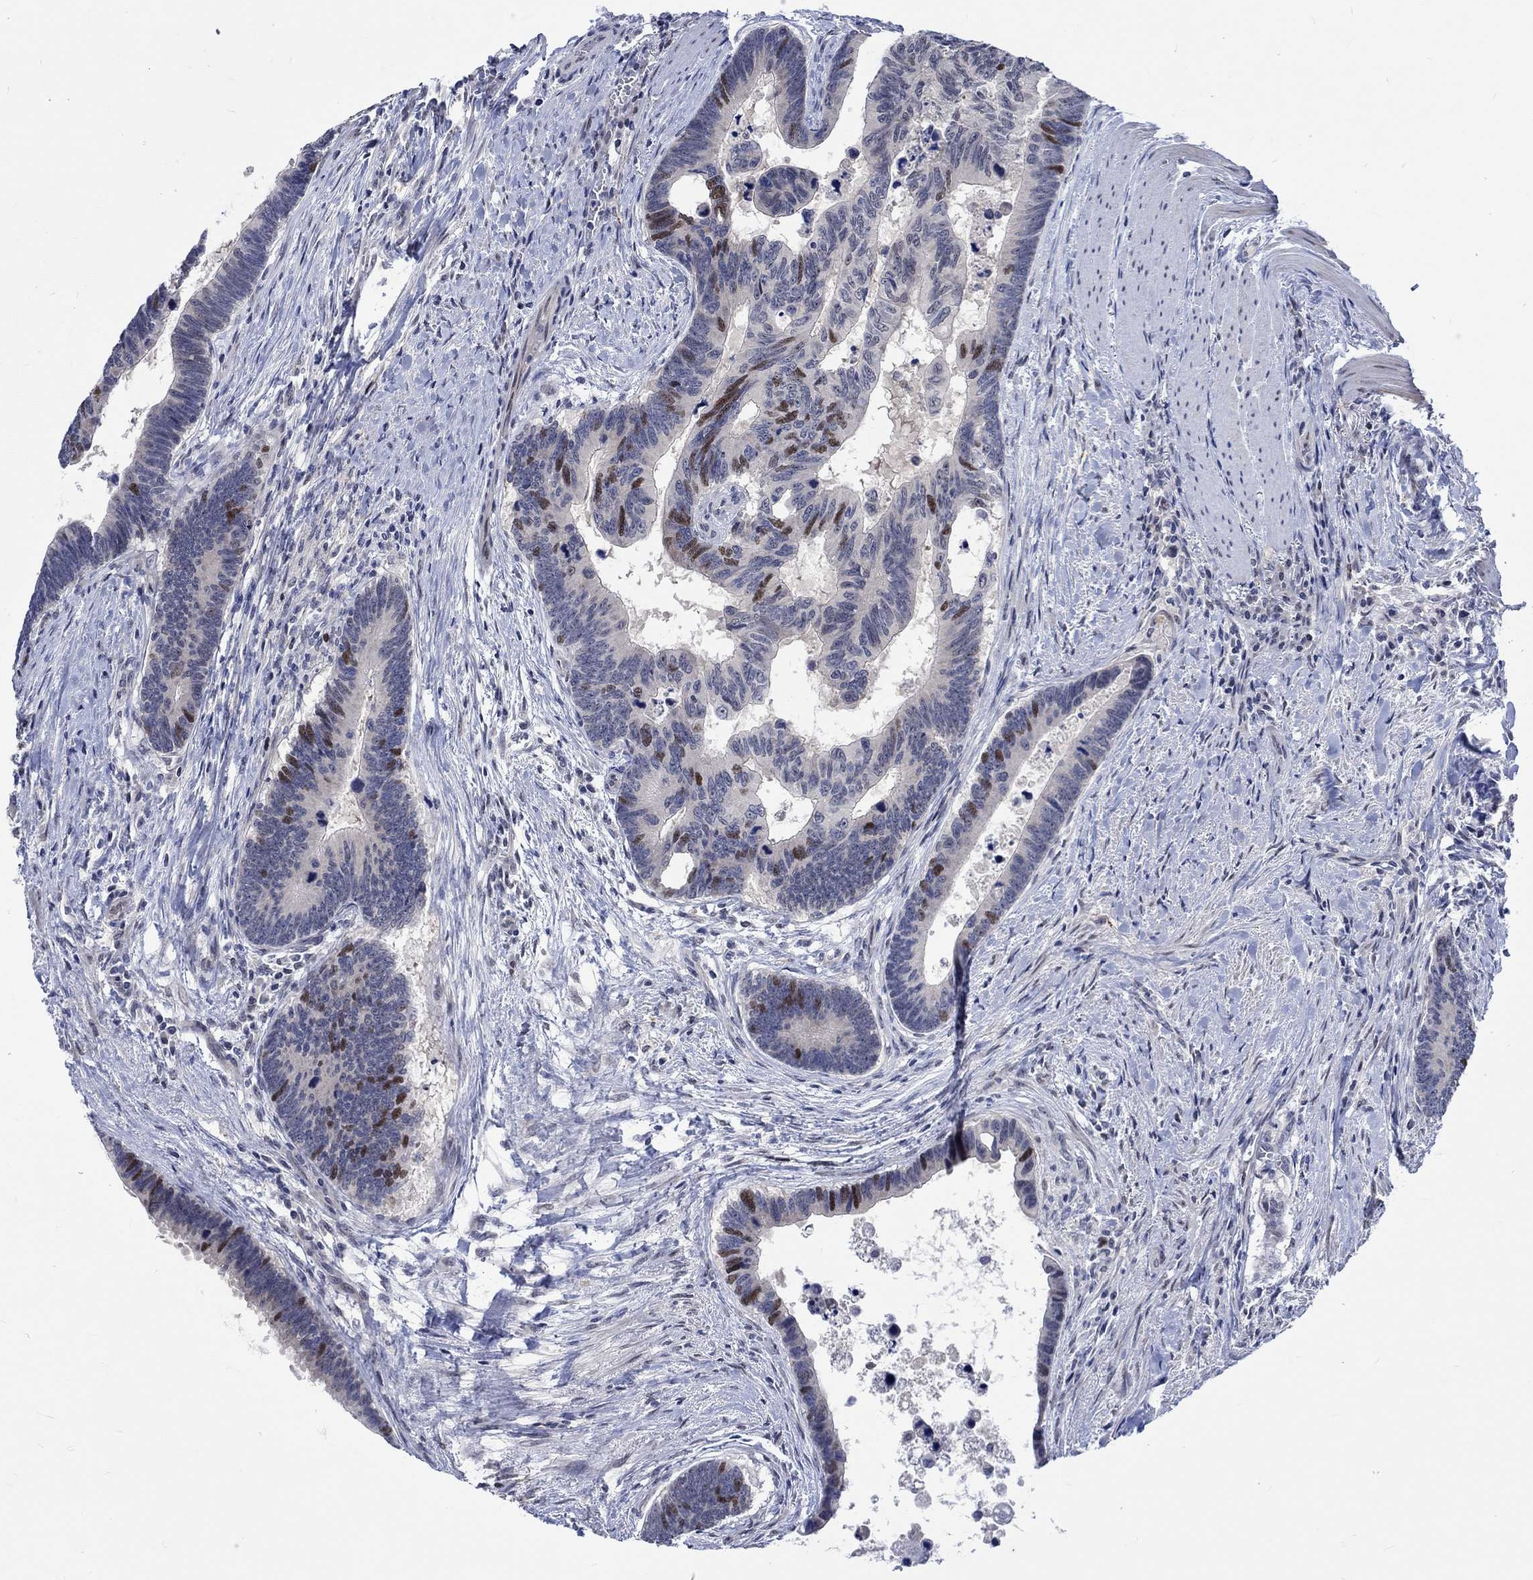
{"staining": {"intensity": "strong", "quantity": "<25%", "location": "nuclear"}, "tissue": "colorectal cancer", "cell_type": "Tumor cells", "image_type": "cancer", "snomed": [{"axis": "morphology", "description": "Adenocarcinoma, NOS"}, {"axis": "topography", "description": "Colon"}], "caption": "Human colorectal cancer (adenocarcinoma) stained with a protein marker reveals strong staining in tumor cells.", "gene": "E2F8", "patient": {"sex": "female", "age": 77}}